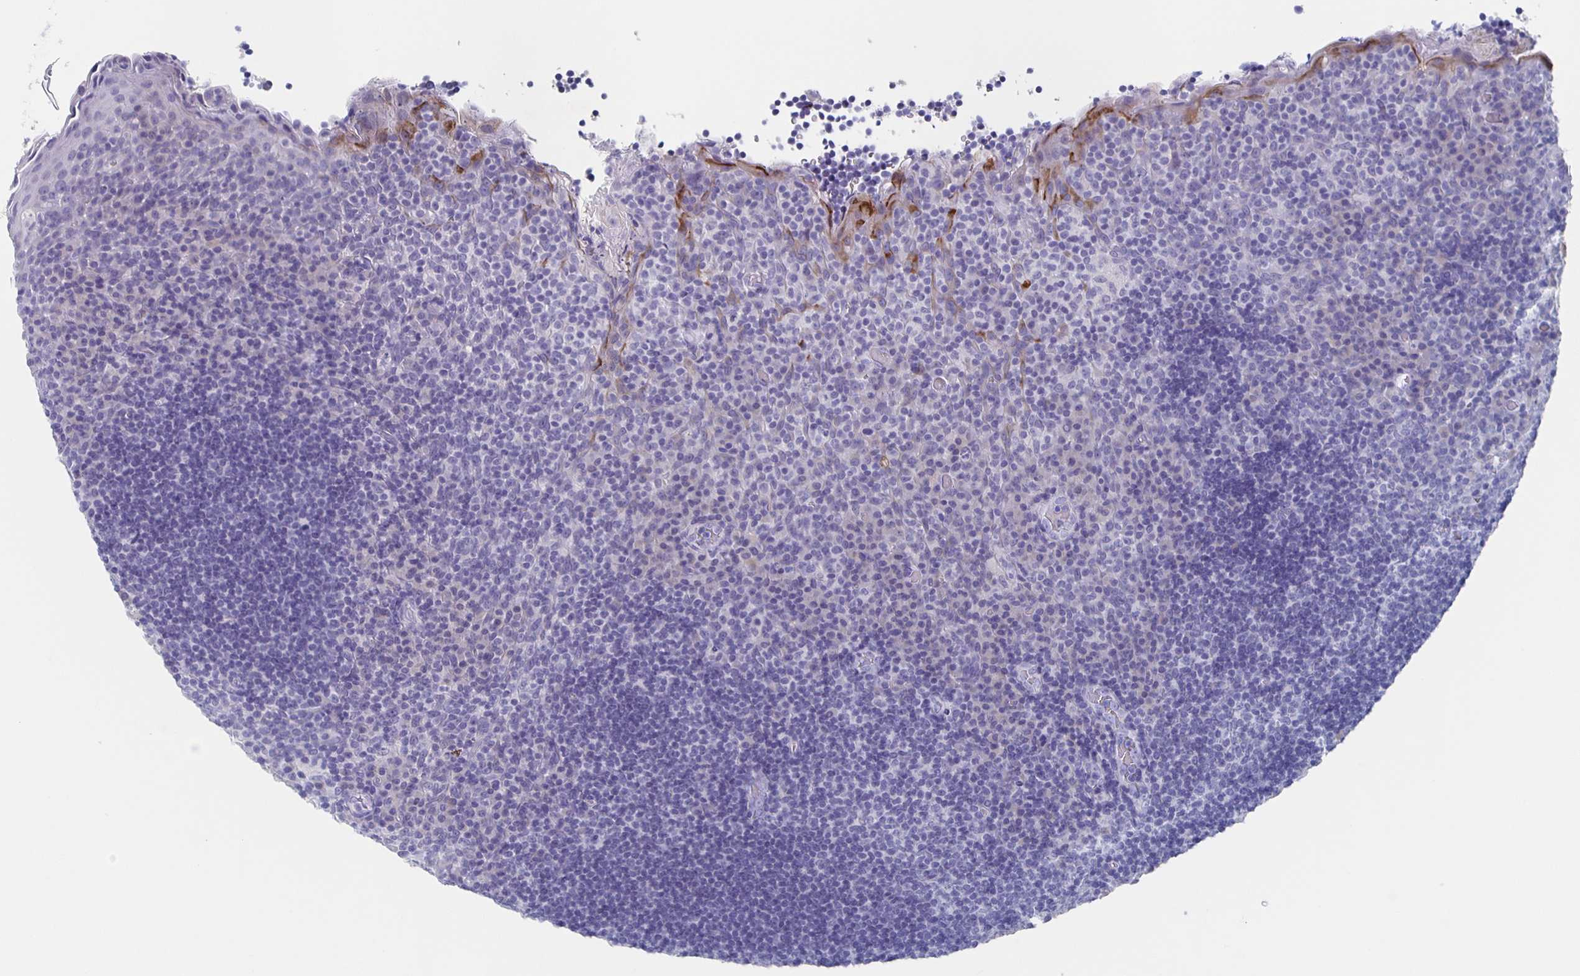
{"staining": {"intensity": "negative", "quantity": "none", "location": "none"}, "tissue": "tonsil", "cell_type": "Germinal center cells", "image_type": "normal", "snomed": [{"axis": "morphology", "description": "Normal tissue, NOS"}, {"axis": "topography", "description": "Tonsil"}], "caption": "Immunohistochemistry (IHC) micrograph of unremarkable human tonsil stained for a protein (brown), which reveals no positivity in germinal center cells. (IHC, brightfield microscopy, high magnification).", "gene": "SLC34A2", "patient": {"sex": "male", "age": 17}}